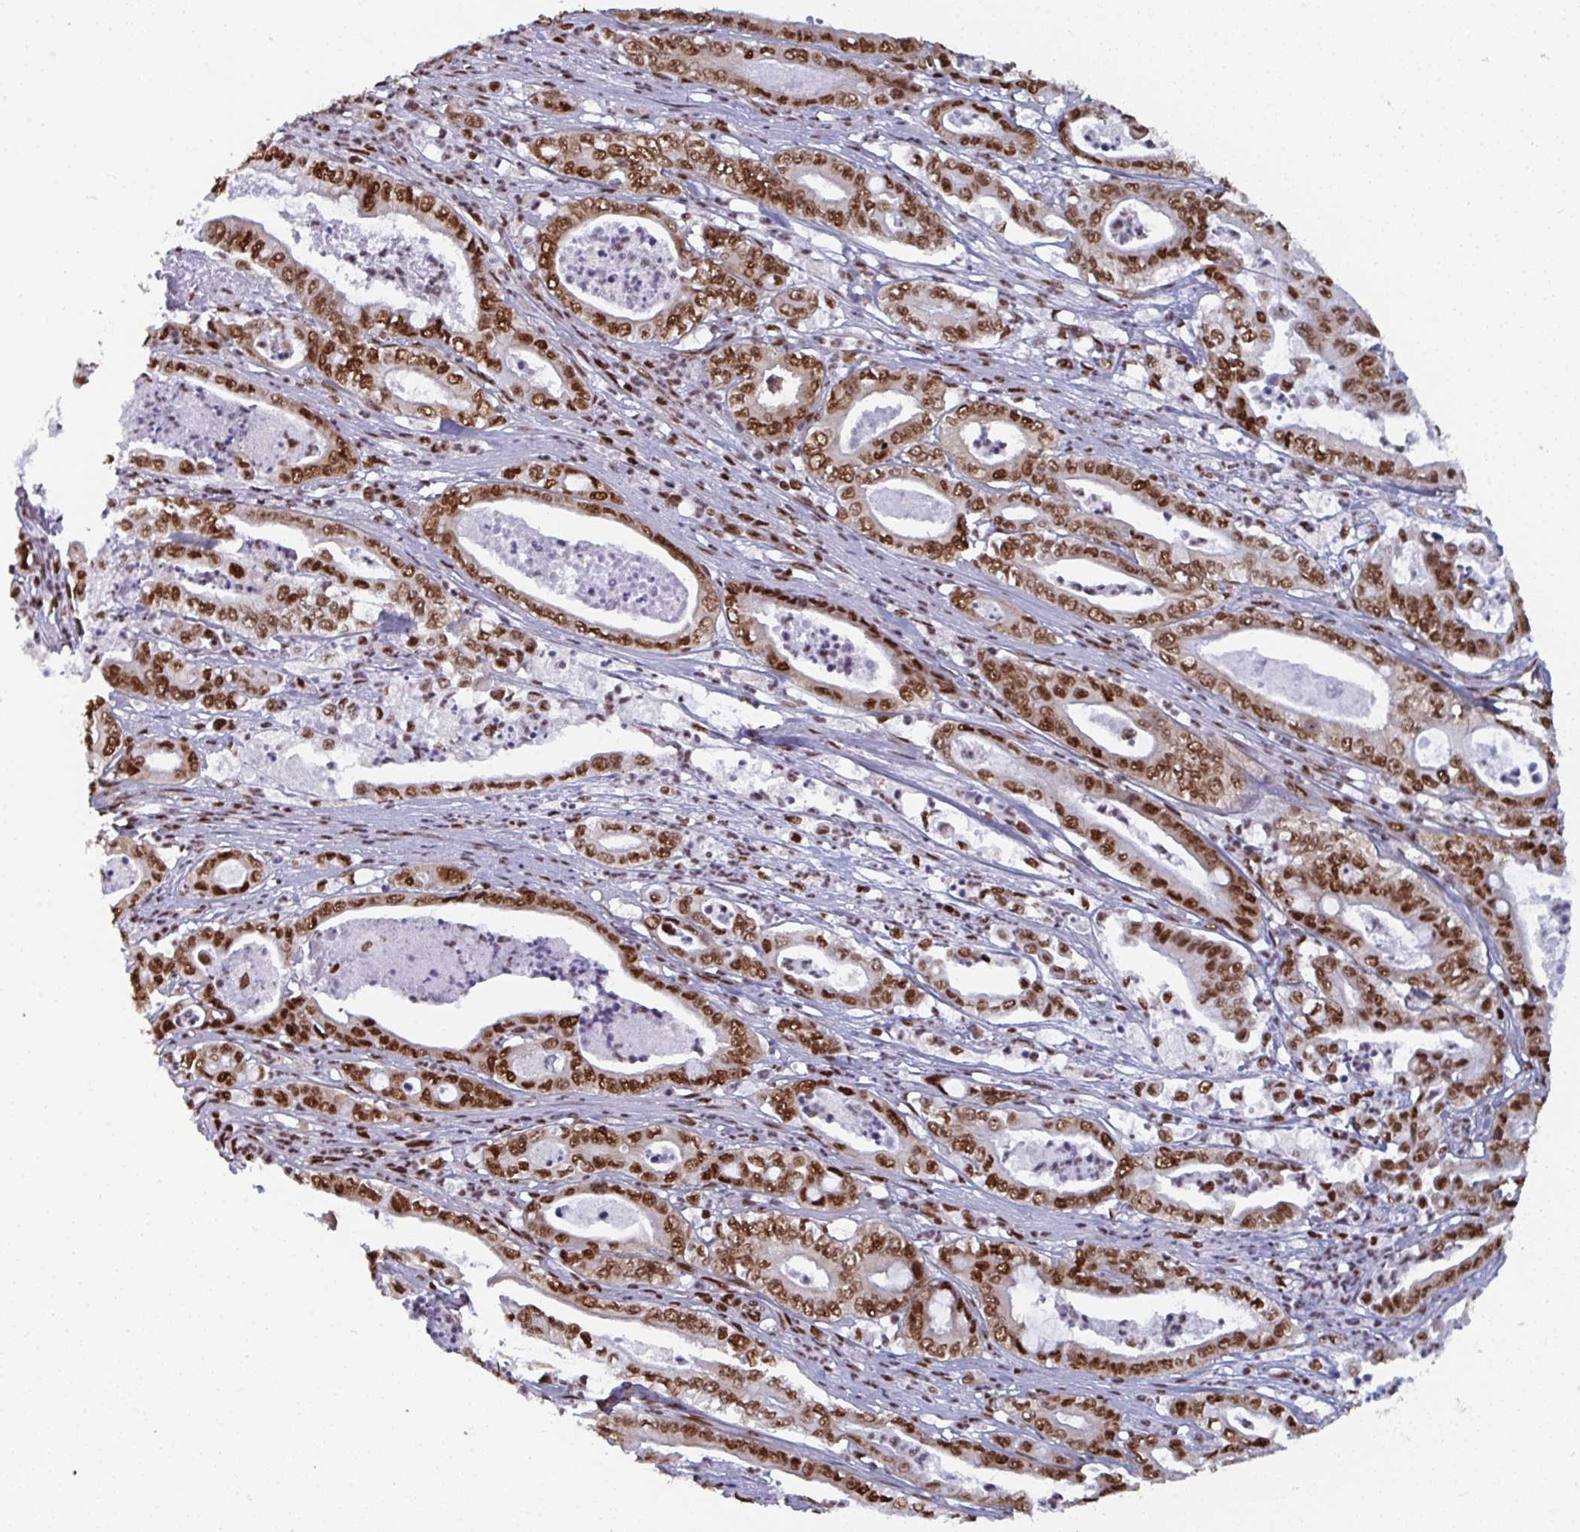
{"staining": {"intensity": "strong", "quantity": ">75%", "location": "nuclear"}, "tissue": "pancreatic cancer", "cell_type": "Tumor cells", "image_type": "cancer", "snomed": [{"axis": "morphology", "description": "Adenocarcinoma, NOS"}, {"axis": "topography", "description": "Pancreas"}], "caption": "Human adenocarcinoma (pancreatic) stained with a protein marker demonstrates strong staining in tumor cells.", "gene": "GAR1", "patient": {"sex": "male", "age": 71}}